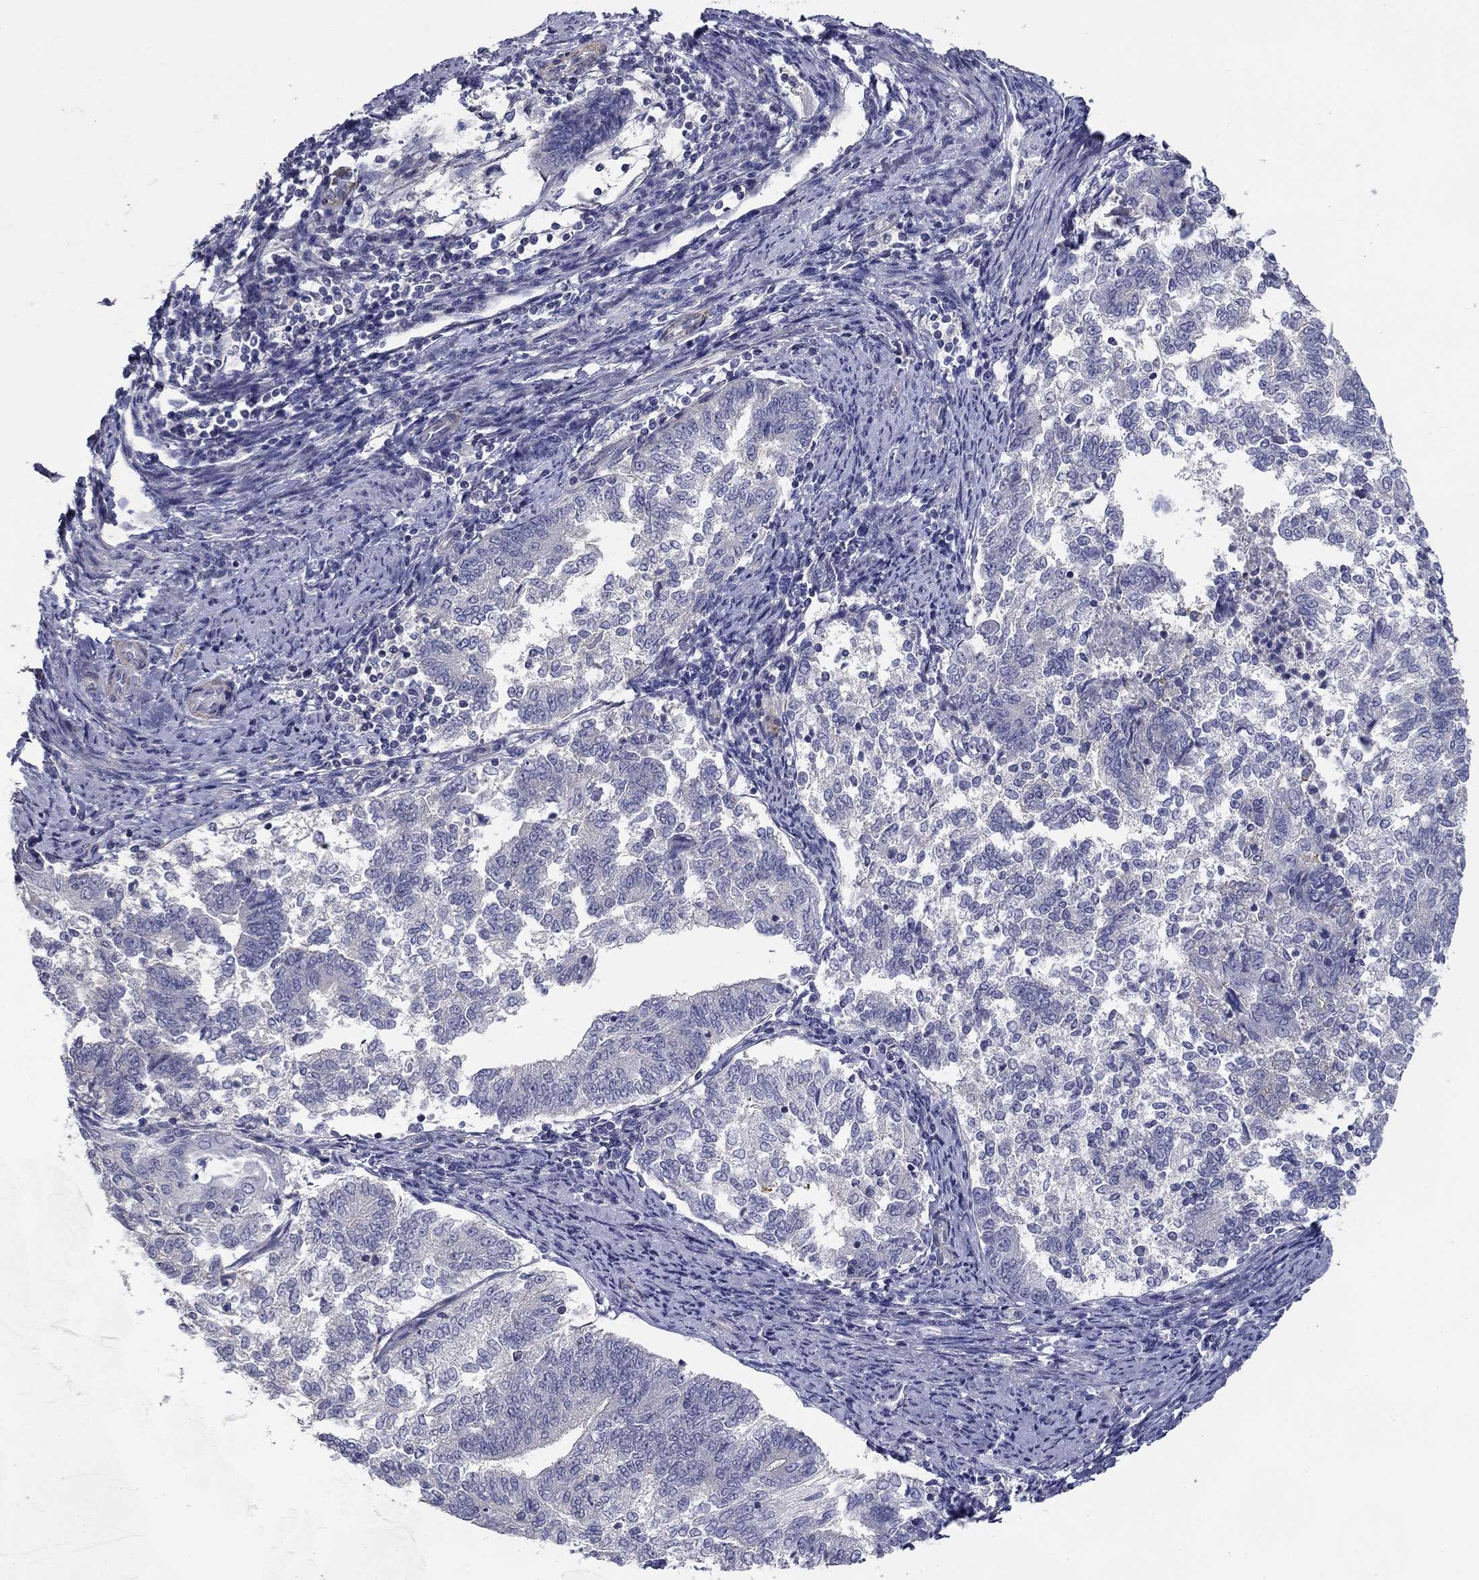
{"staining": {"intensity": "negative", "quantity": "none", "location": "none"}, "tissue": "endometrial cancer", "cell_type": "Tumor cells", "image_type": "cancer", "snomed": [{"axis": "morphology", "description": "Adenocarcinoma, NOS"}, {"axis": "topography", "description": "Endometrium"}], "caption": "Immunohistochemistry (IHC) micrograph of human adenocarcinoma (endometrial) stained for a protein (brown), which shows no positivity in tumor cells.", "gene": "GRK7", "patient": {"sex": "female", "age": 65}}